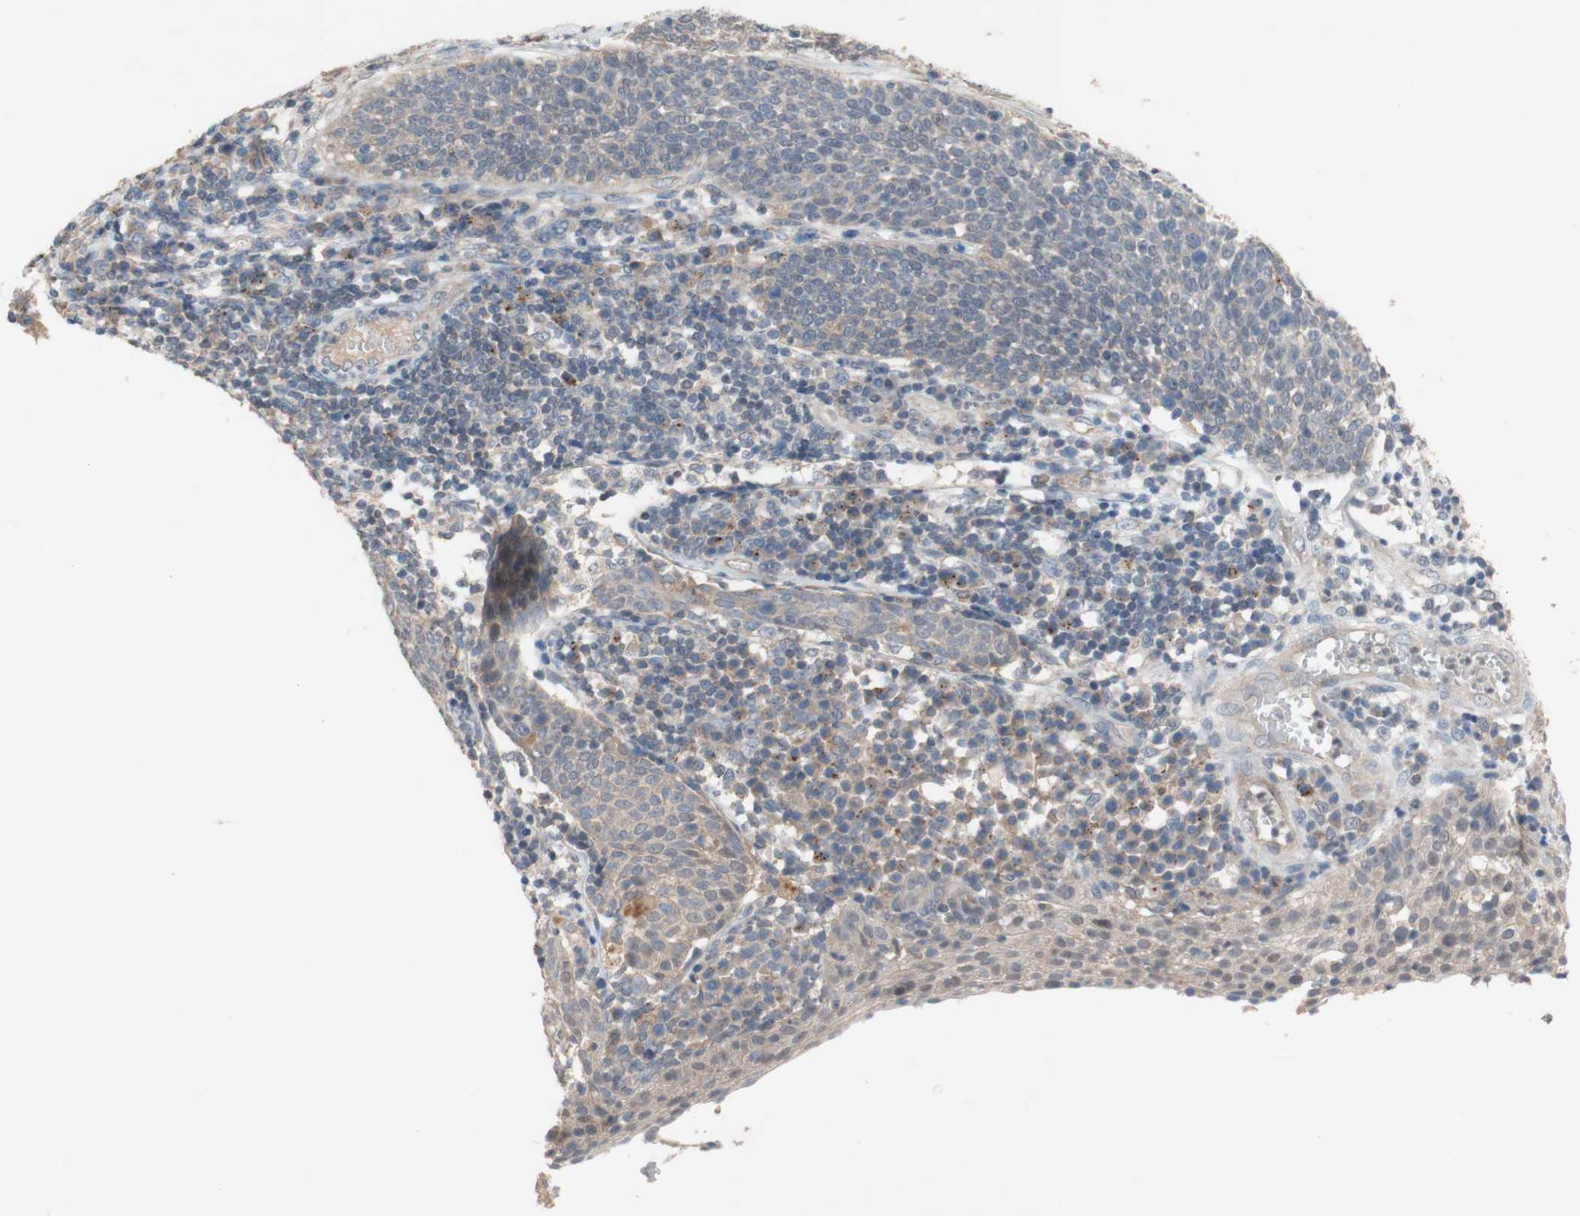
{"staining": {"intensity": "weak", "quantity": "25%-75%", "location": "cytoplasmic/membranous"}, "tissue": "cervical cancer", "cell_type": "Tumor cells", "image_type": "cancer", "snomed": [{"axis": "morphology", "description": "Squamous cell carcinoma, NOS"}, {"axis": "topography", "description": "Cervix"}], "caption": "Tumor cells reveal low levels of weak cytoplasmic/membranous positivity in approximately 25%-75% of cells in cervical cancer.", "gene": "PEX2", "patient": {"sex": "female", "age": 34}}